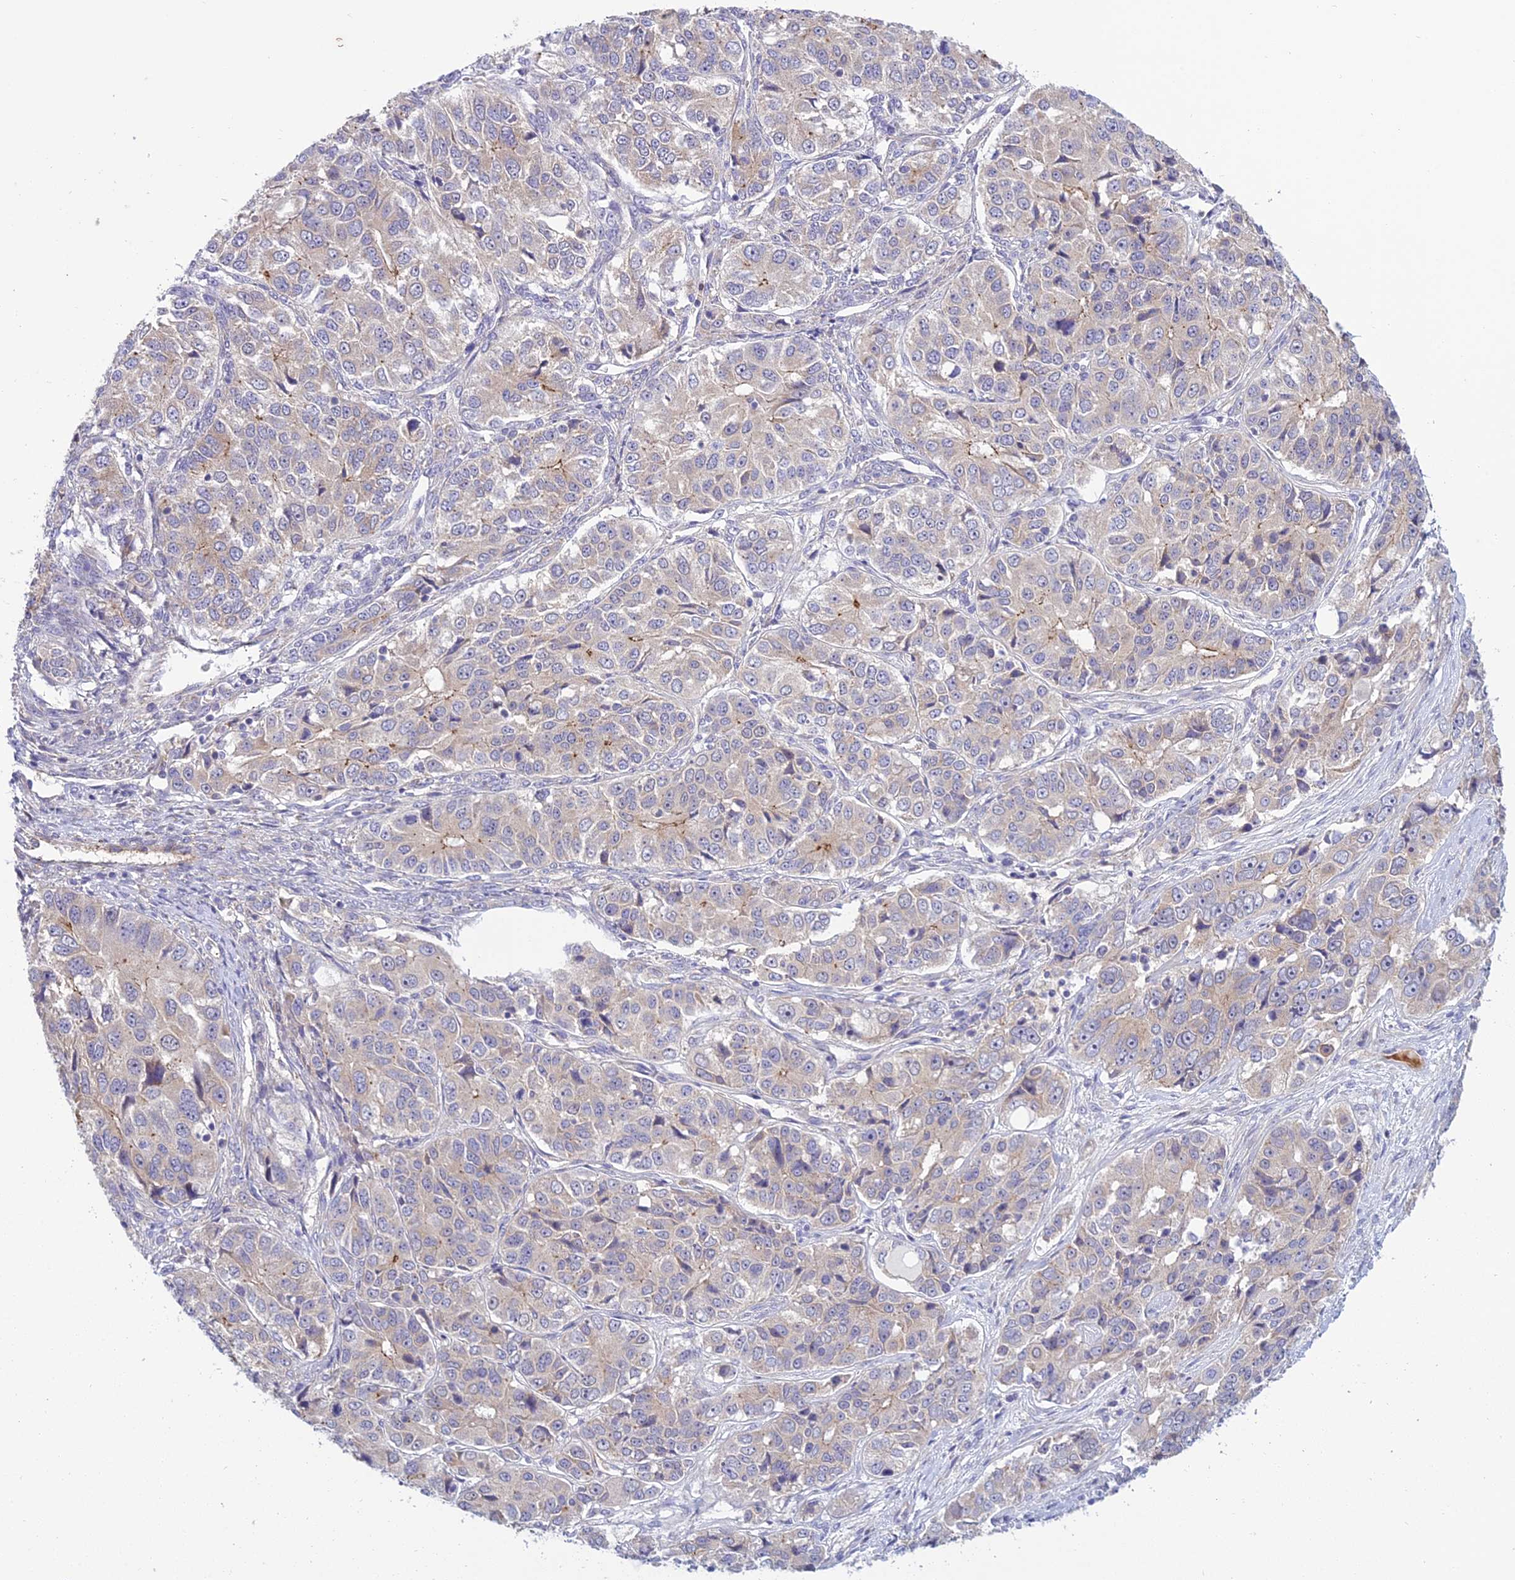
{"staining": {"intensity": "moderate", "quantity": "<25%", "location": "cytoplasmic/membranous"}, "tissue": "ovarian cancer", "cell_type": "Tumor cells", "image_type": "cancer", "snomed": [{"axis": "morphology", "description": "Carcinoma, endometroid"}, {"axis": "topography", "description": "Ovary"}], "caption": "Approximately <25% of tumor cells in human ovarian cancer (endometroid carcinoma) exhibit moderate cytoplasmic/membranous protein expression as visualized by brown immunohistochemical staining.", "gene": "DUS2", "patient": {"sex": "female", "age": 51}}